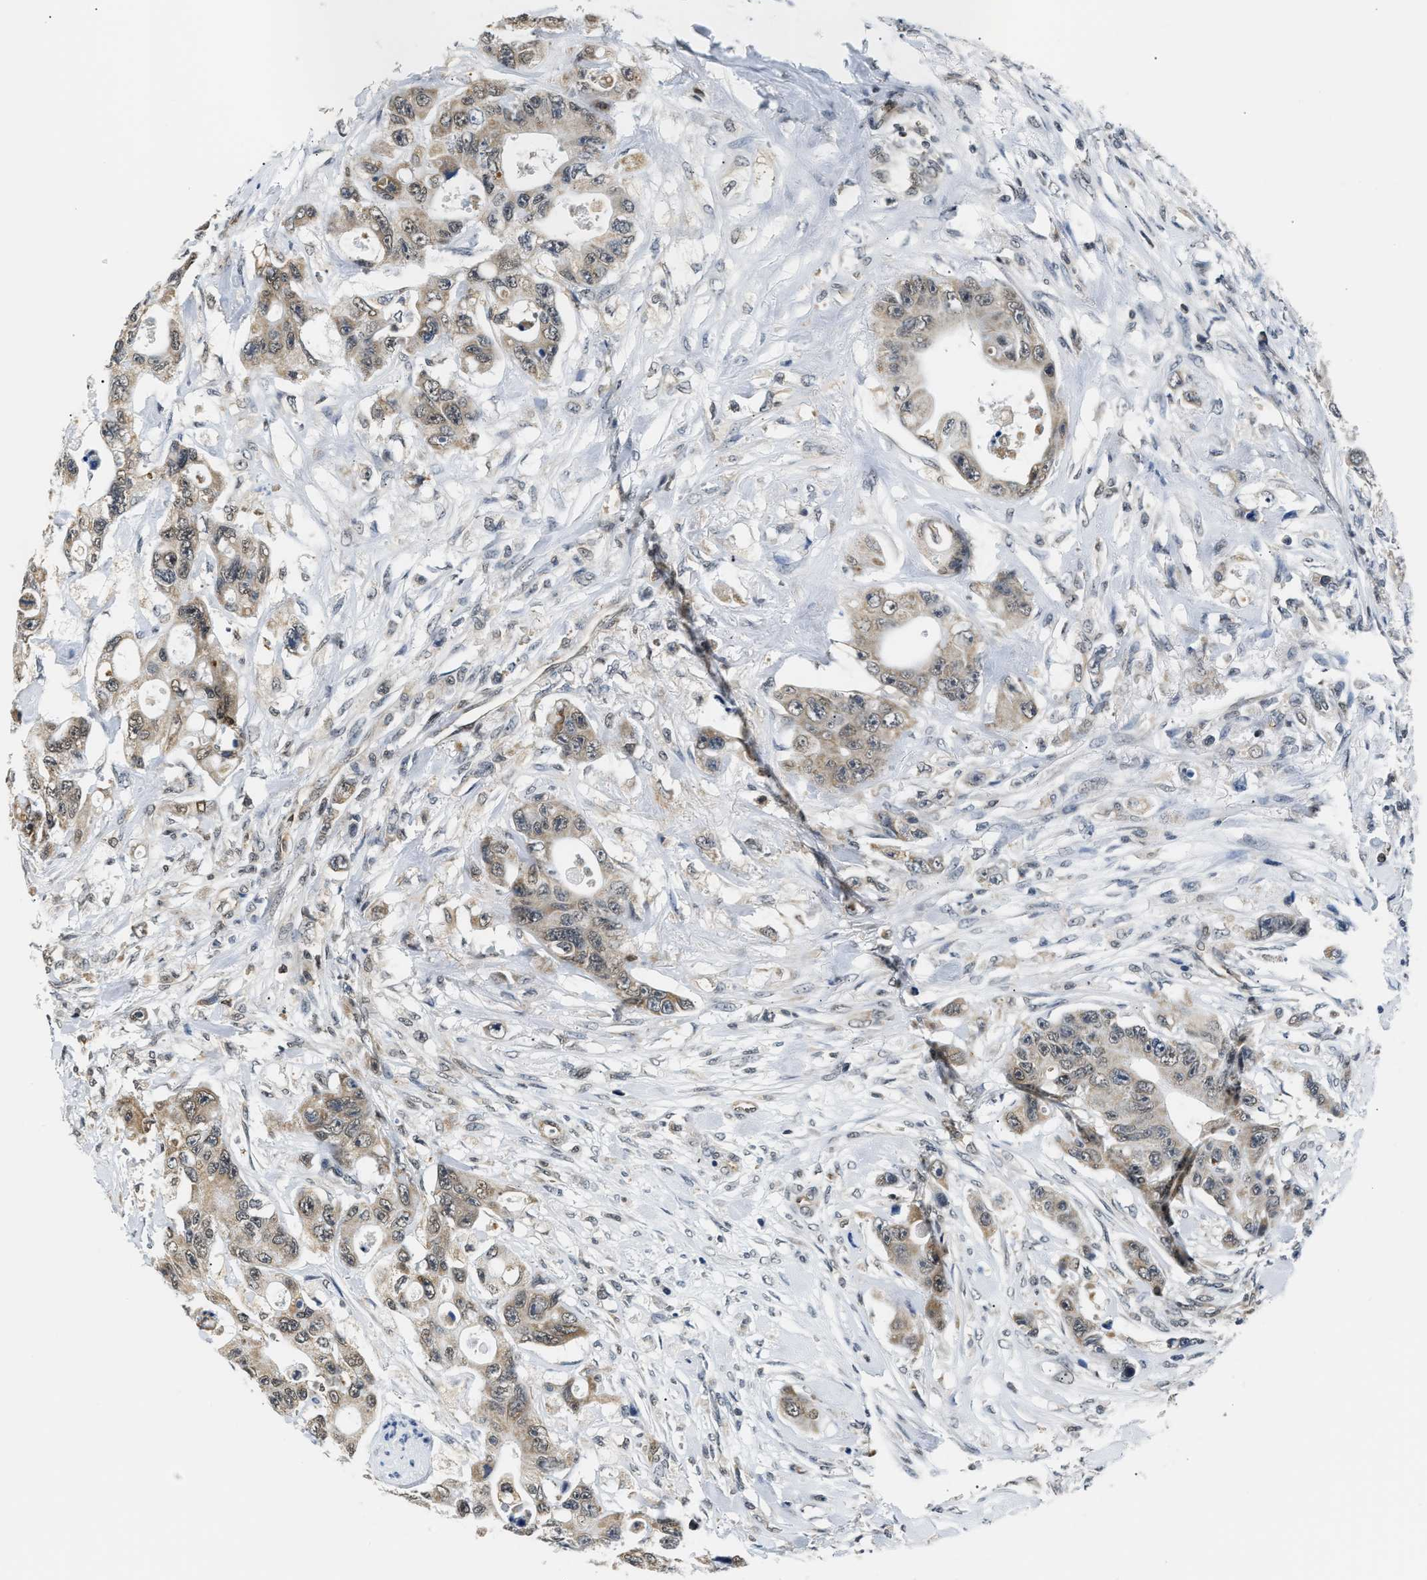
{"staining": {"intensity": "weak", "quantity": ">75%", "location": "cytoplasmic/membranous,nuclear"}, "tissue": "colorectal cancer", "cell_type": "Tumor cells", "image_type": "cancer", "snomed": [{"axis": "morphology", "description": "Adenocarcinoma, NOS"}, {"axis": "topography", "description": "Colon"}], "caption": "A low amount of weak cytoplasmic/membranous and nuclear staining is seen in about >75% of tumor cells in colorectal adenocarcinoma tissue.", "gene": "STK10", "patient": {"sex": "female", "age": 46}}